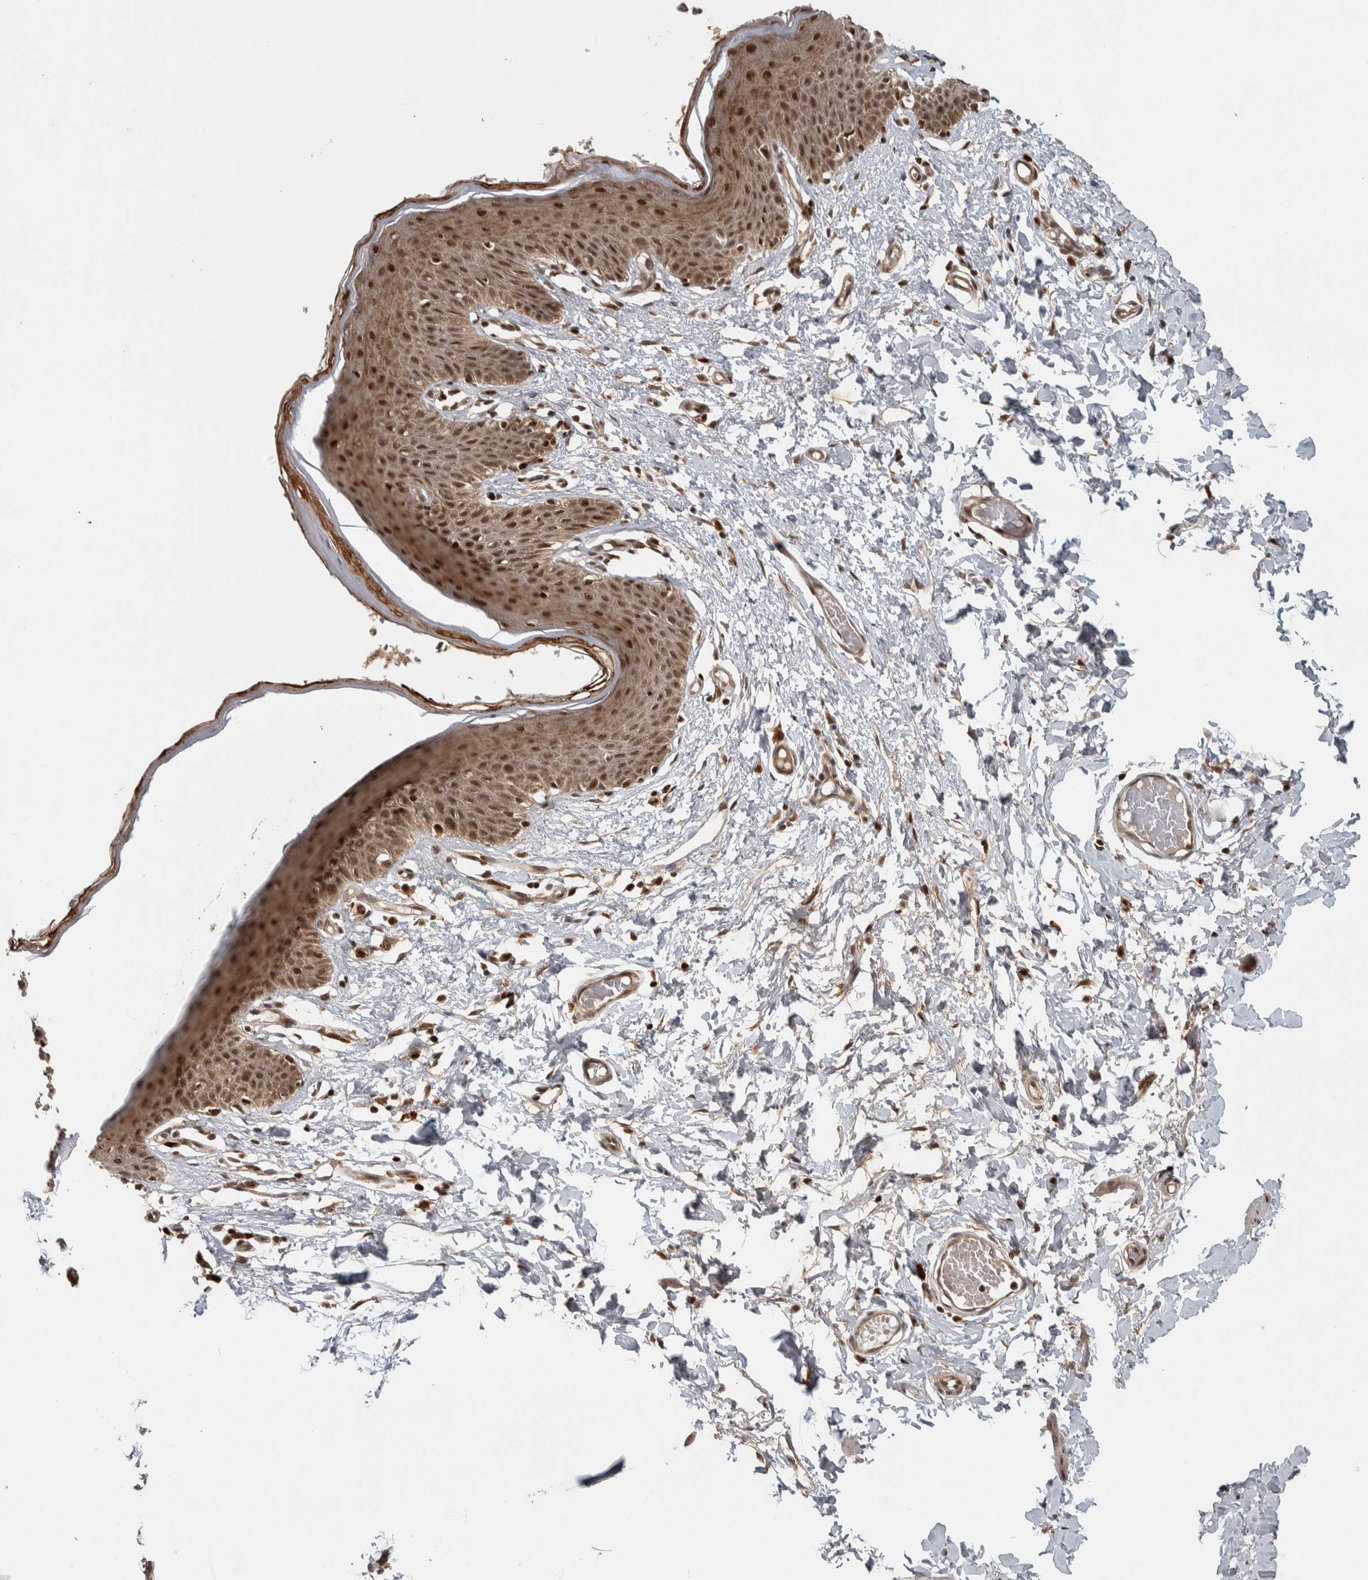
{"staining": {"intensity": "strong", "quantity": ">75%", "location": "cytoplasmic/membranous,nuclear"}, "tissue": "skin", "cell_type": "Epidermal cells", "image_type": "normal", "snomed": [{"axis": "morphology", "description": "Normal tissue, NOS"}, {"axis": "topography", "description": "Vulva"}], "caption": "Brown immunohistochemical staining in benign skin displays strong cytoplasmic/membranous,nuclear expression in about >75% of epidermal cells. Using DAB (brown) and hematoxylin (blue) stains, captured at high magnification using brightfield microscopy.", "gene": "RPS6KA4", "patient": {"sex": "female", "age": 66}}